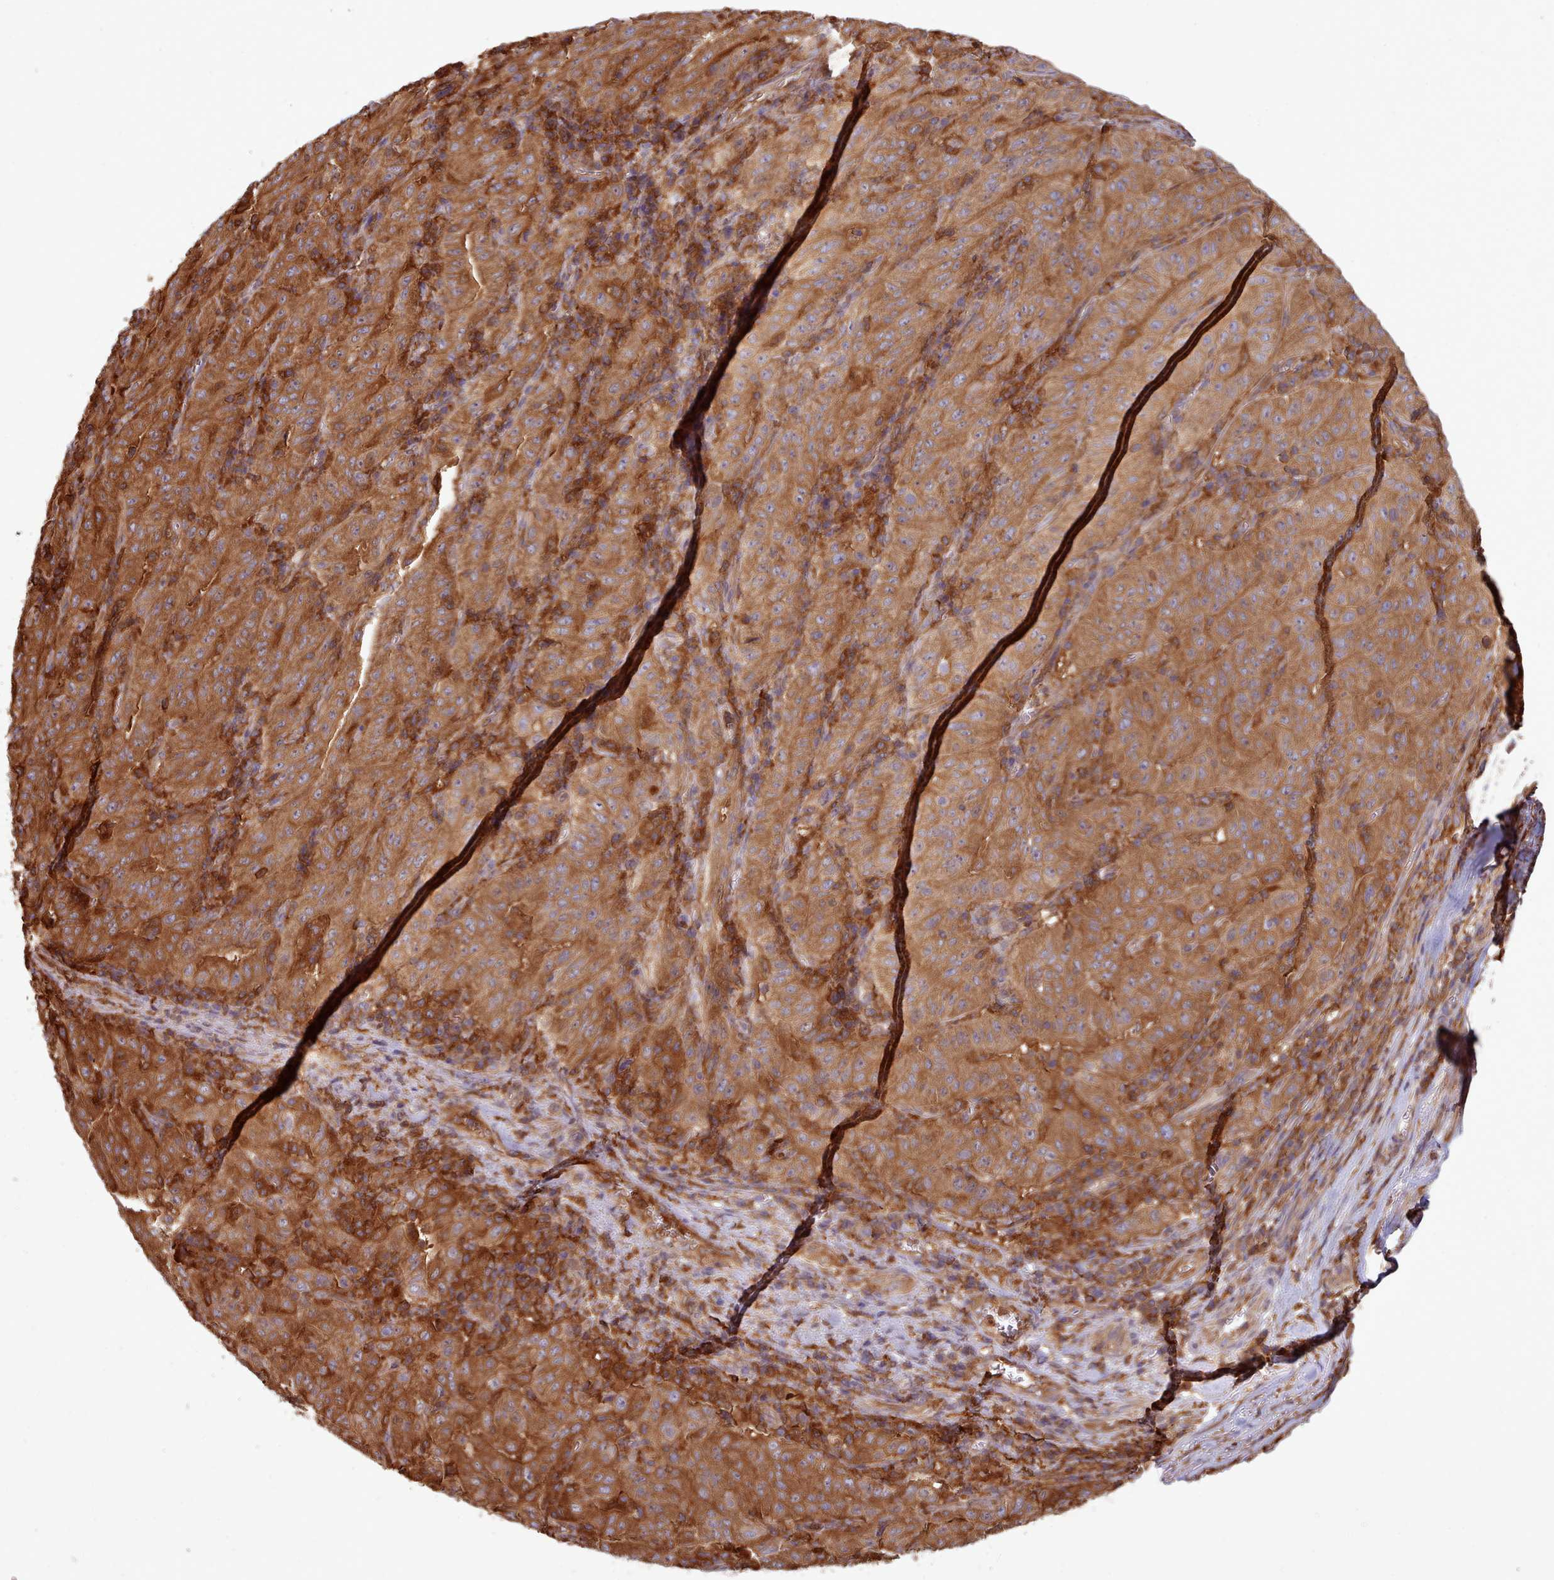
{"staining": {"intensity": "strong", "quantity": ">75%", "location": "cytoplasmic/membranous"}, "tissue": "pancreatic cancer", "cell_type": "Tumor cells", "image_type": "cancer", "snomed": [{"axis": "morphology", "description": "Adenocarcinoma, NOS"}, {"axis": "topography", "description": "Pancreas"}], "caption": "Immunohistochemistry image of pancreatic cancer (adenocarcinoma) stained for a protein (brown), which exhibits high levels of strong cytoplasmic/membranous expression in about >75% of tumor cells.", "gene": "SLC4A9", "patient": {"sex": "male", "age": 63}}